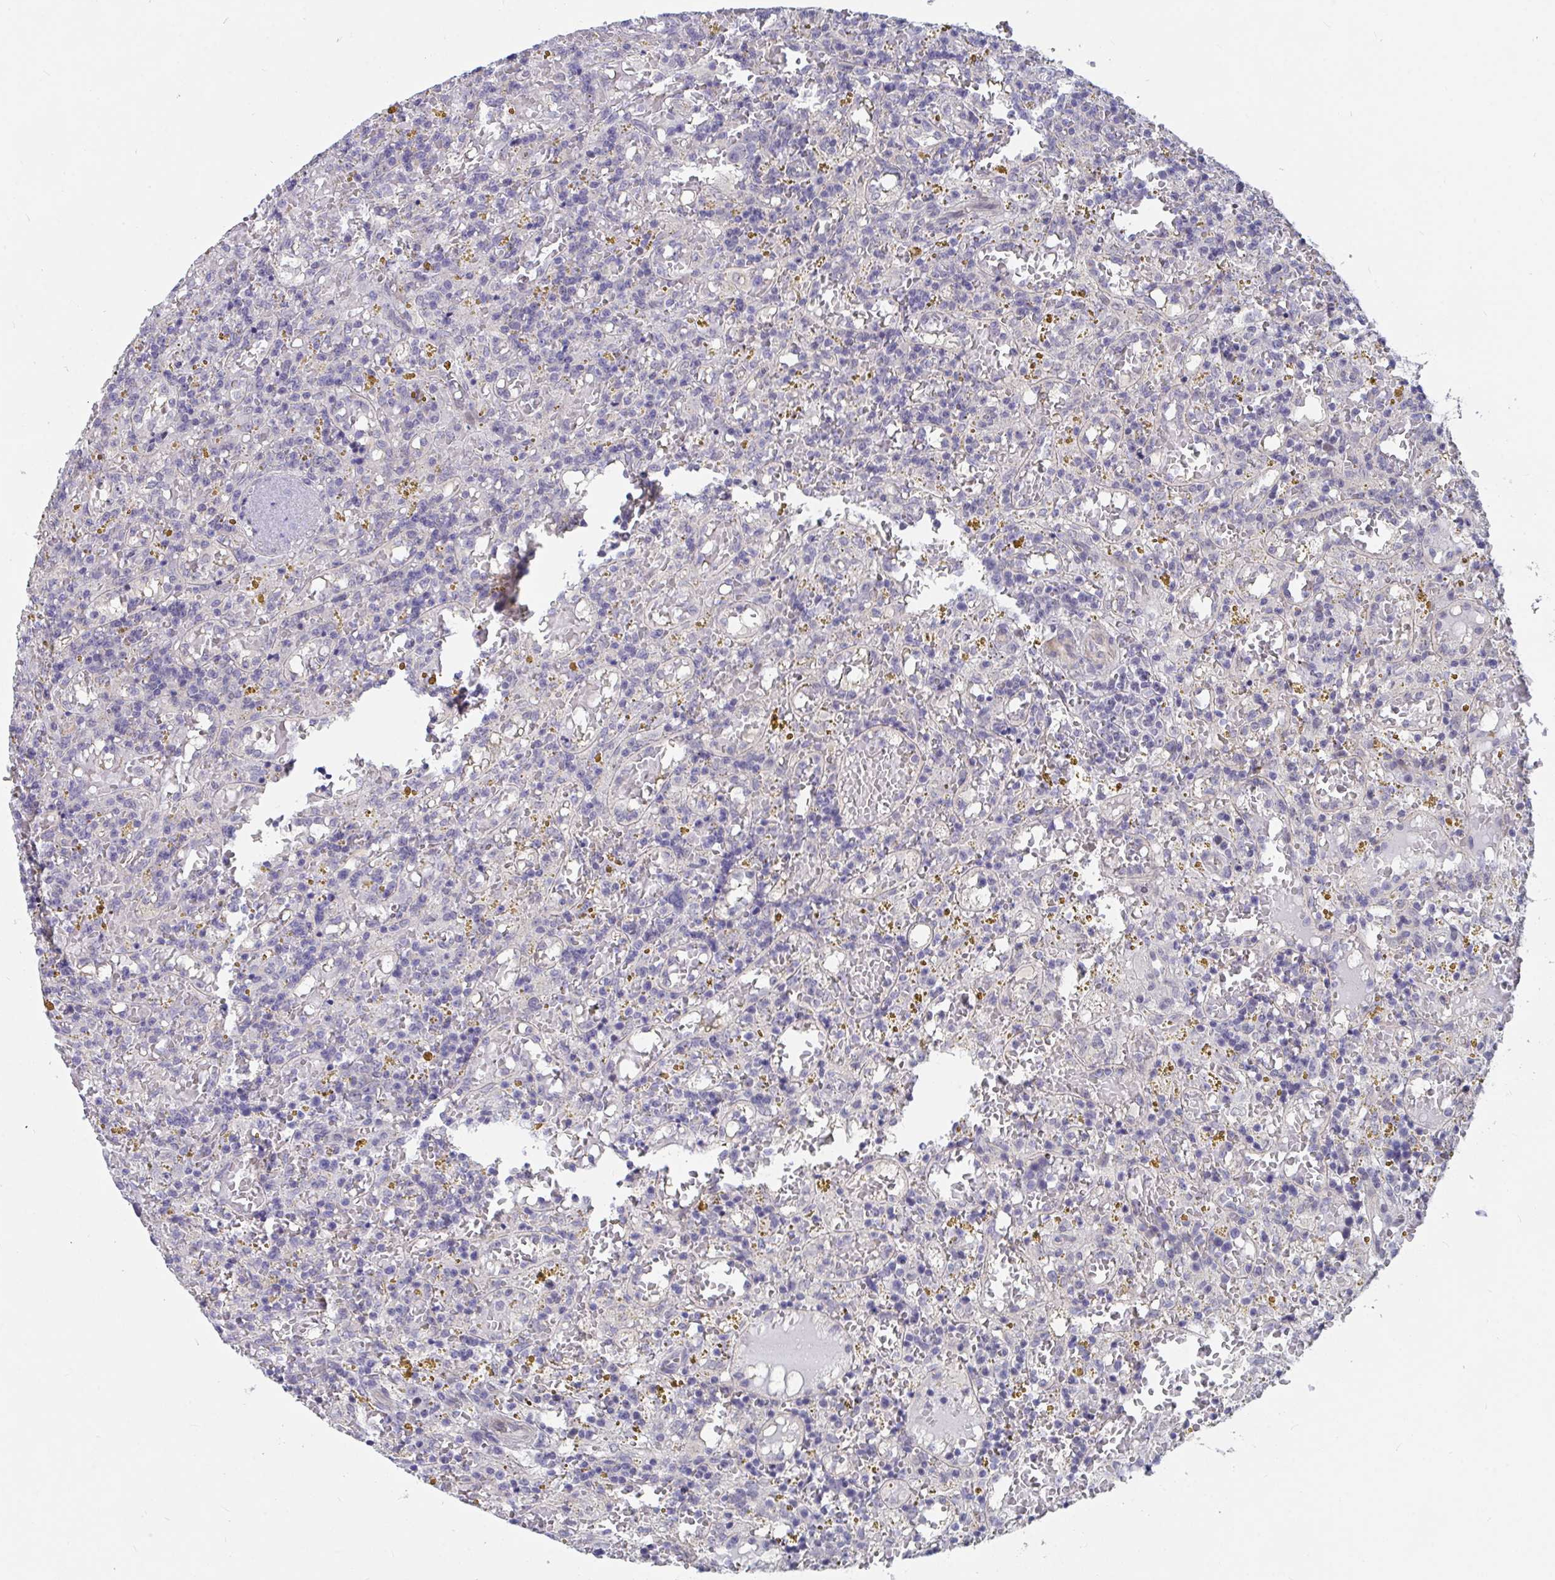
{"staining": {"intensity": "negative", "quantity": "none", "location": "none"}, "tissue": "lymphoma", "cell_type": "Tumor cells", "image_type": "cancer", "snomed": [{"axis": "morphology", "description": "Malignant lymphoma, non-Hodgkin's type, Low grade"}, {"axis": "topography", "description": "Spleen"}], "caption": "Immunohistochemistry image of lymphoma stained for a protein (brown), which displays no staining in tumor cells.", "gene": "FAM156B", "patient": {"sex": "female", "age": 65}}